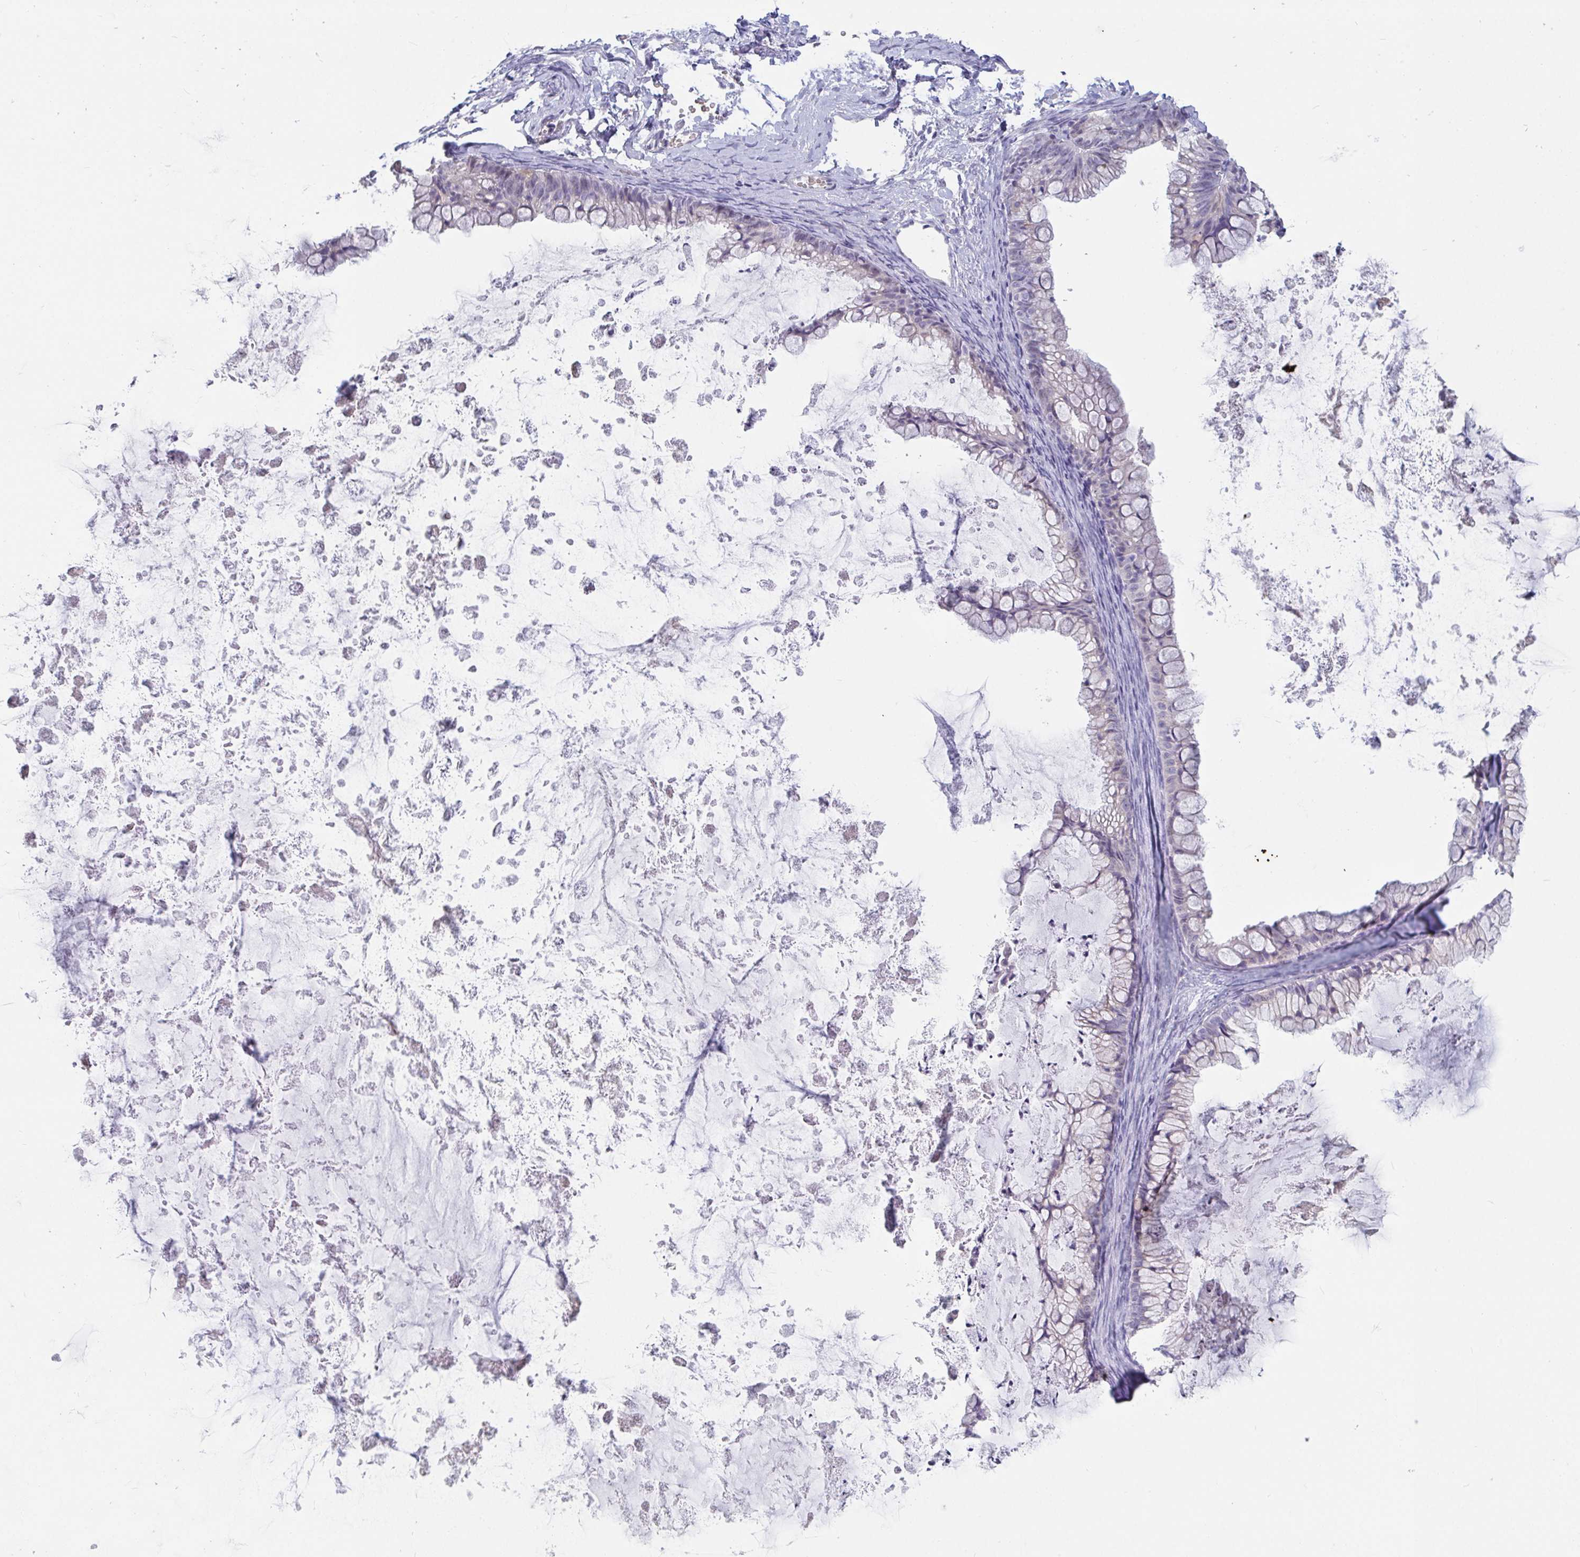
{"staining": {"intensity": "negative", "quantity": "none", "location": "none"}, "tissue": "ovarian cancer", "cell_type": "Tumor cells", "image_type": "cancer", "snomed": [{"axis": "morphology", "description": "Cystadenocarcinoma, mucinous, NOS"}, {"axis": "topography", "description": "Ovary"}], "caption": "Immunohistochemistry (IHC) of ovarian cancer reveals no expression in tumor cells.", "gene": "MYC", "patient": {"sex": "female", "age": 35}}